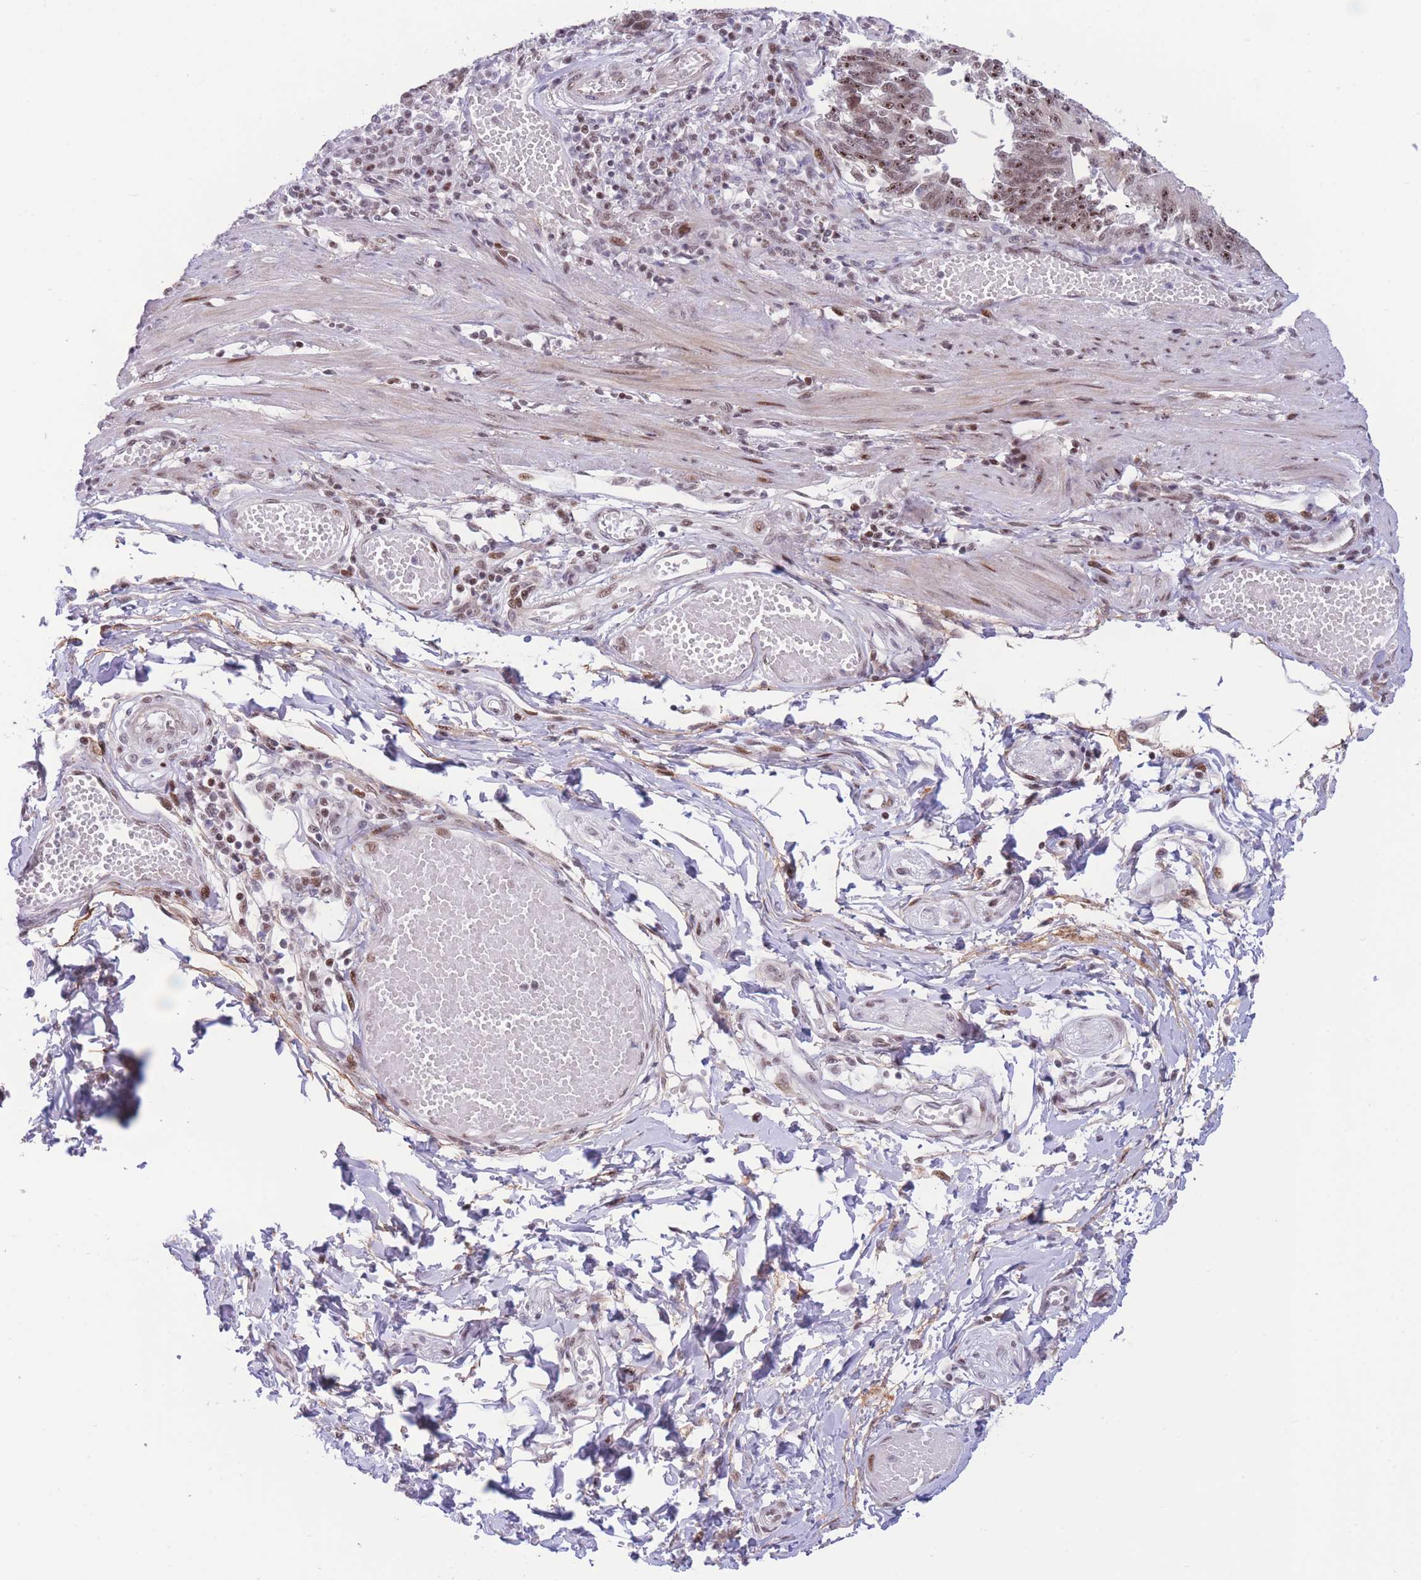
{"staining": {"intensity": "strong", "quantity": ">75%", "location": "nuclear"}, "tissue": "stomach cancer", "cell_type": "Tumor cells", "image_type": "cancer", "snomed": [{"axis": "morphology", "description": "Adenocarcinoma, NOS"}, {"axis": "topography", "description": "Stomach"}], "caption": "An image of stomach adenocarcinoma stained for a protein demonstrates strong nuclear brown staining in tumor cells.", "gene": "PCIF1", "patient": {"sex": "male", "age": 59}}